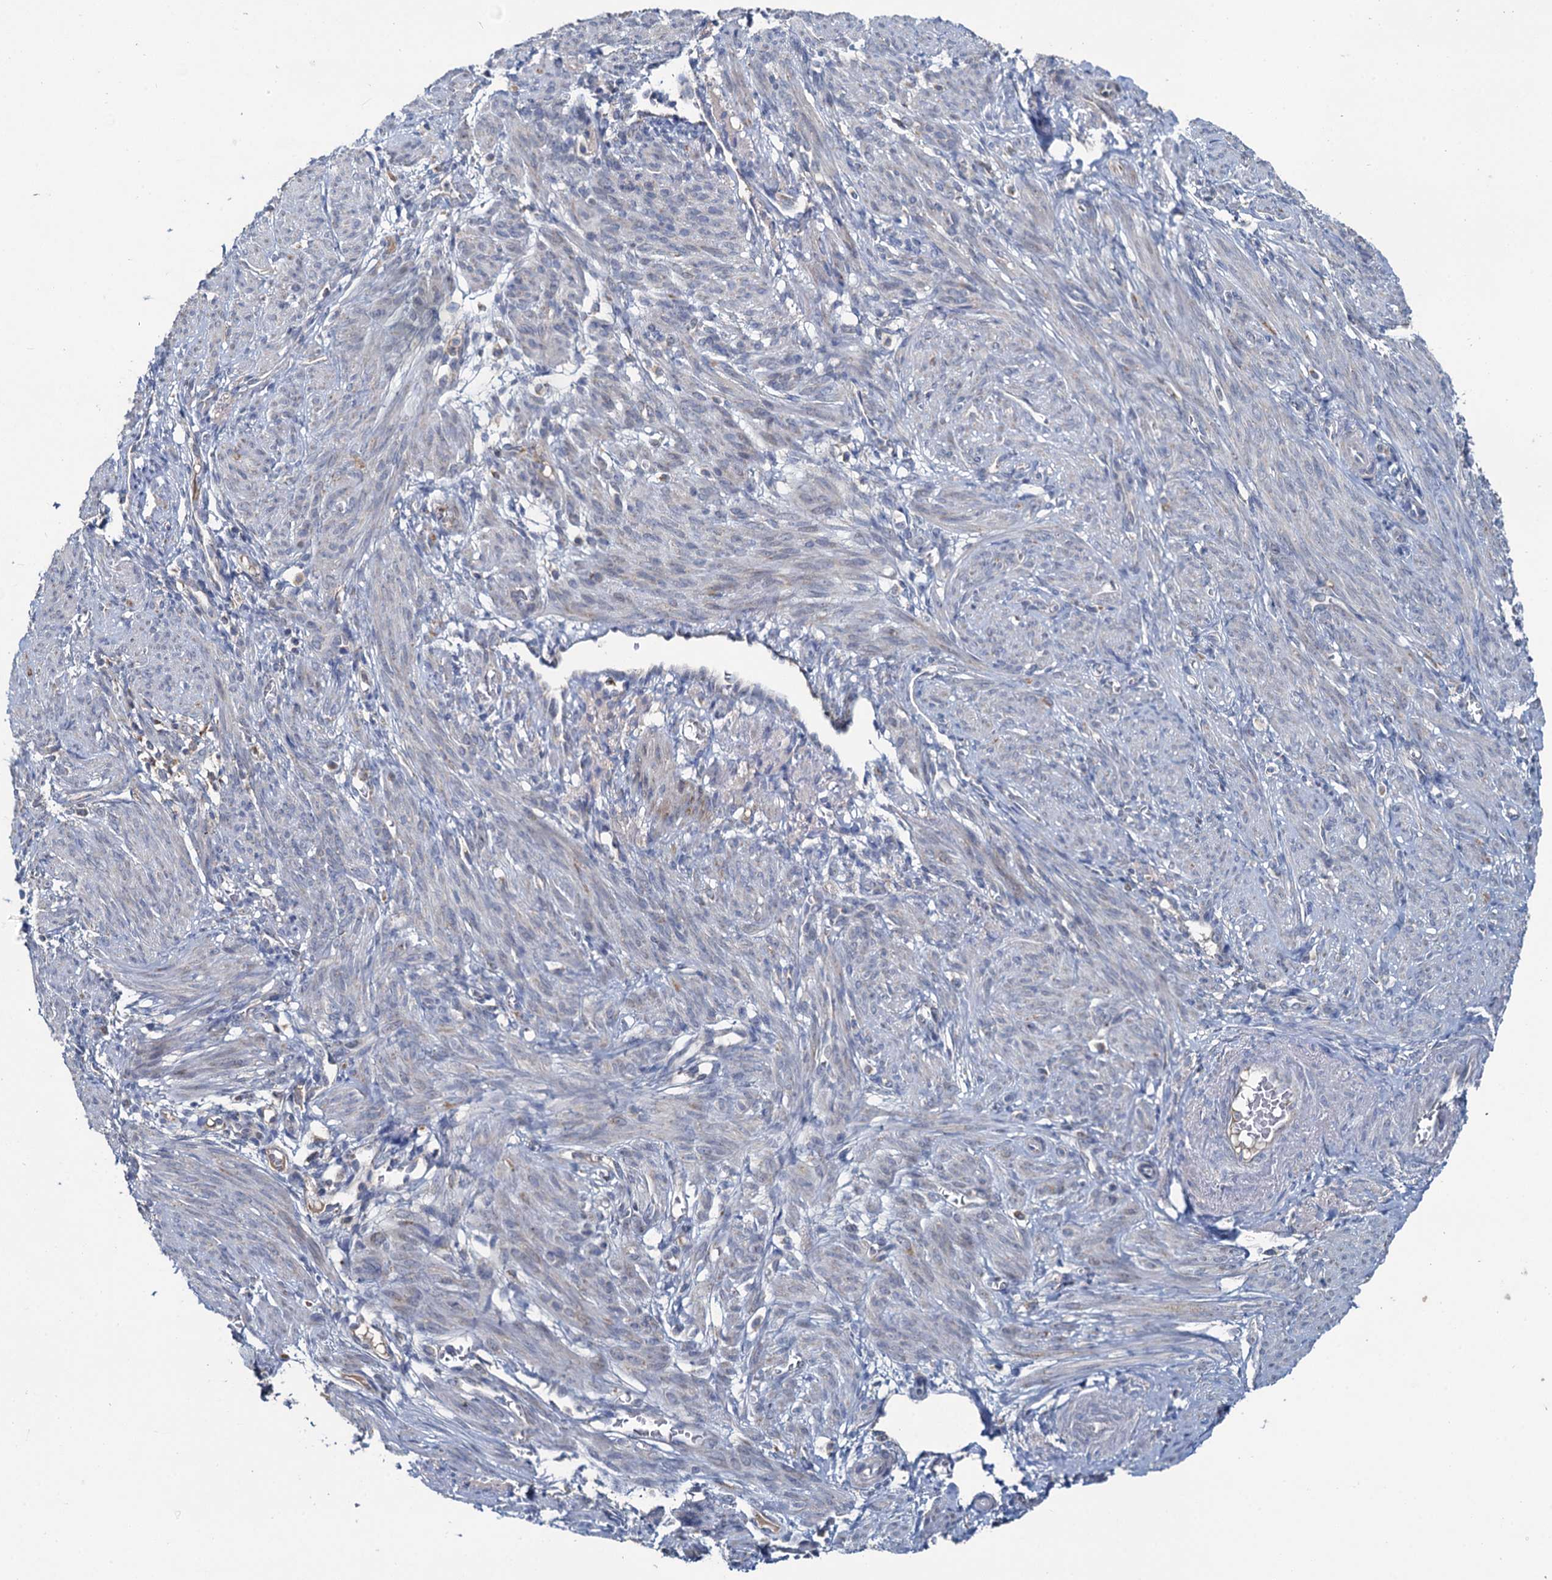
{"staining": {"intensity": "negative", "quantity": "none", "location": "none"}, "tissue": "smooth muscle", "cell_type": "Smooth muscle cells", "image_type": "normal", "snomed": [{"axis": "morphology", "description": "Normal tissue, NOS"}, {"axis": "topography", "description": "Smooth muscle"}], "caption": "IHC histopathology image of benign human smooth muscle stained for a protein (brown), which reveals no staining in smooth muscle cells.", "gene": "METTL4", "patient": {"sex": "female", "age": 39}}